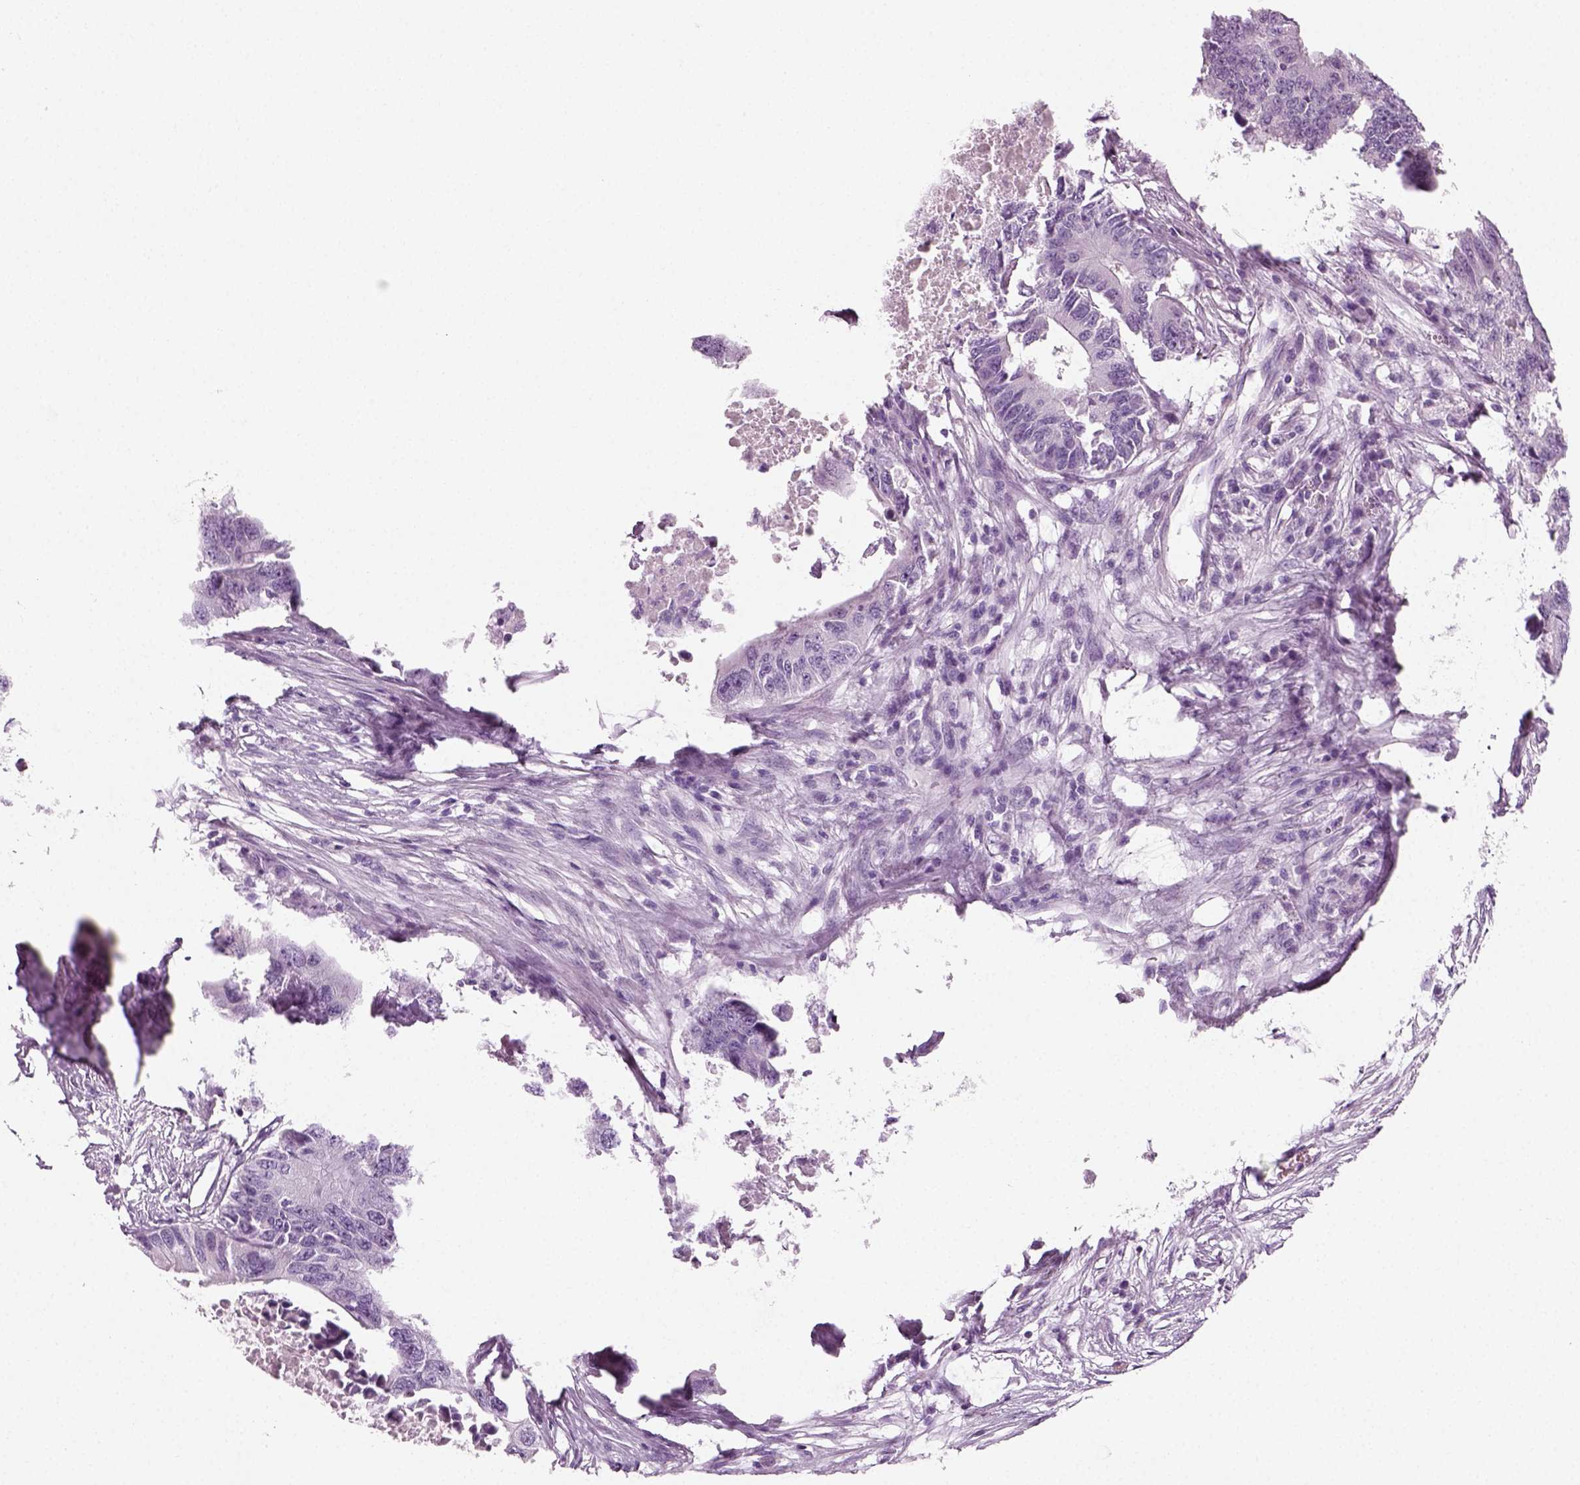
{"staining": {"intensity": "negative", "quantity": "none", "location": "none"}, "tissue": "colorectal cancer", "cell_type": "Tumor cells", "image_type": "cancer", "snomed": [{"axis": "morphology", "description": "Adenocarcinoma, NOS"}, {"axis": "topography", "description": "Colon"}], "caption": "DAB immunohistochemical staining of adenocarcinoma (colorectal) shows no significant staining in tumor cells.", "gene": "SPATA31E1", "patient": {"sex": "male", "age": 71}}